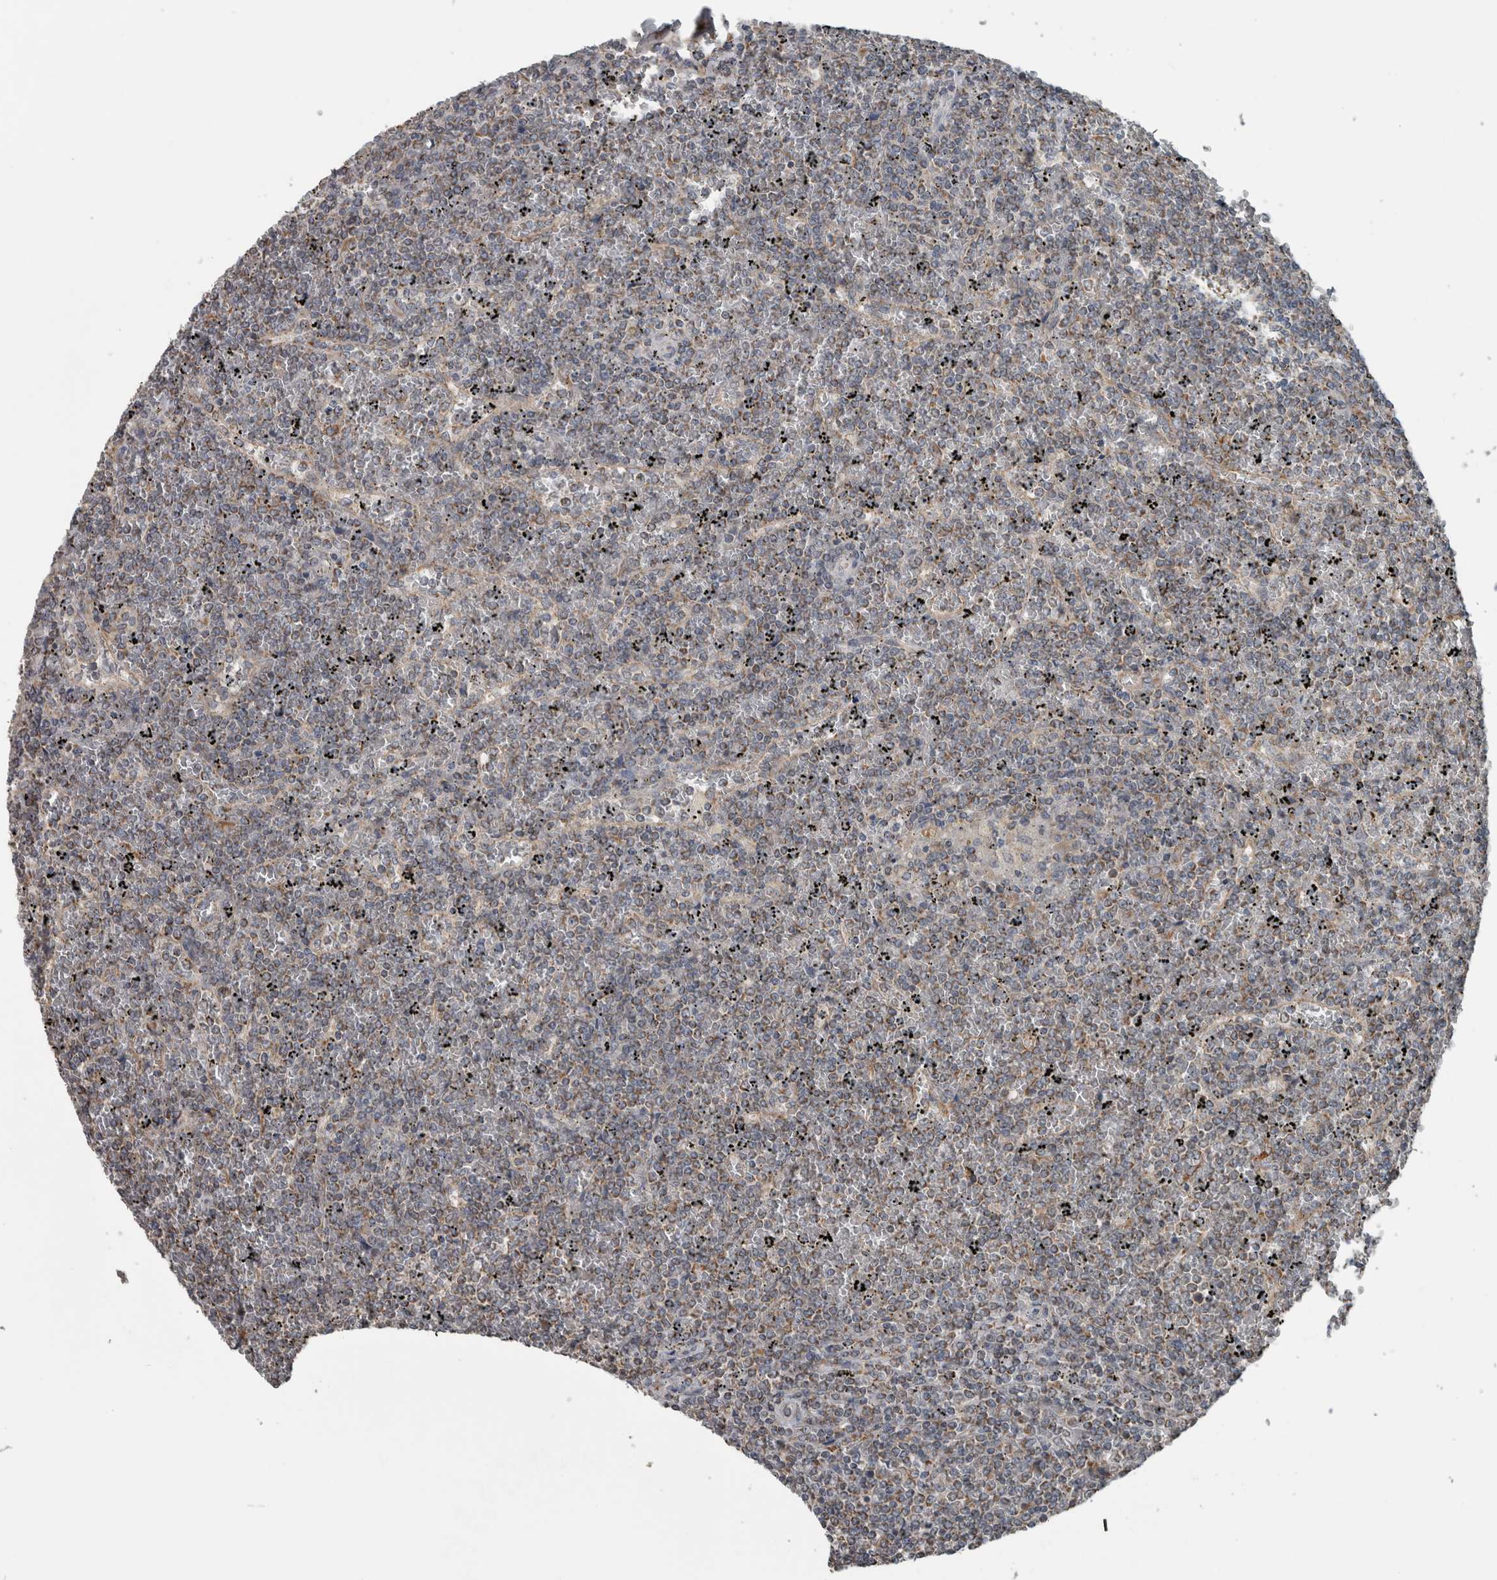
{"staining": {"intensity": "weak", "quantity": "25%-75%", "location": "cytoplasmic/membranous"}, "tissue": "lymphoma", "cell_type": "Tumor cells", "image_type": "cancer", "snomed": [{"axis": "morphology", "description": "Malignant lymphoma, non-Hodgkin's type, Low grade"}, {"axis": "topography", "description": "Spleen"}], "caption": "IHC image of neoplastic tissue: human lymphoma stained using immunohistochemistry exhibits low levels of weak protein expression localized specifically in the cytoplasmic/membranous of tumor cells, appearing as a cytoplasmic/membranous brown color.", "gene": "ARMC1", "patient": {"sex": "female", "age": 19}}